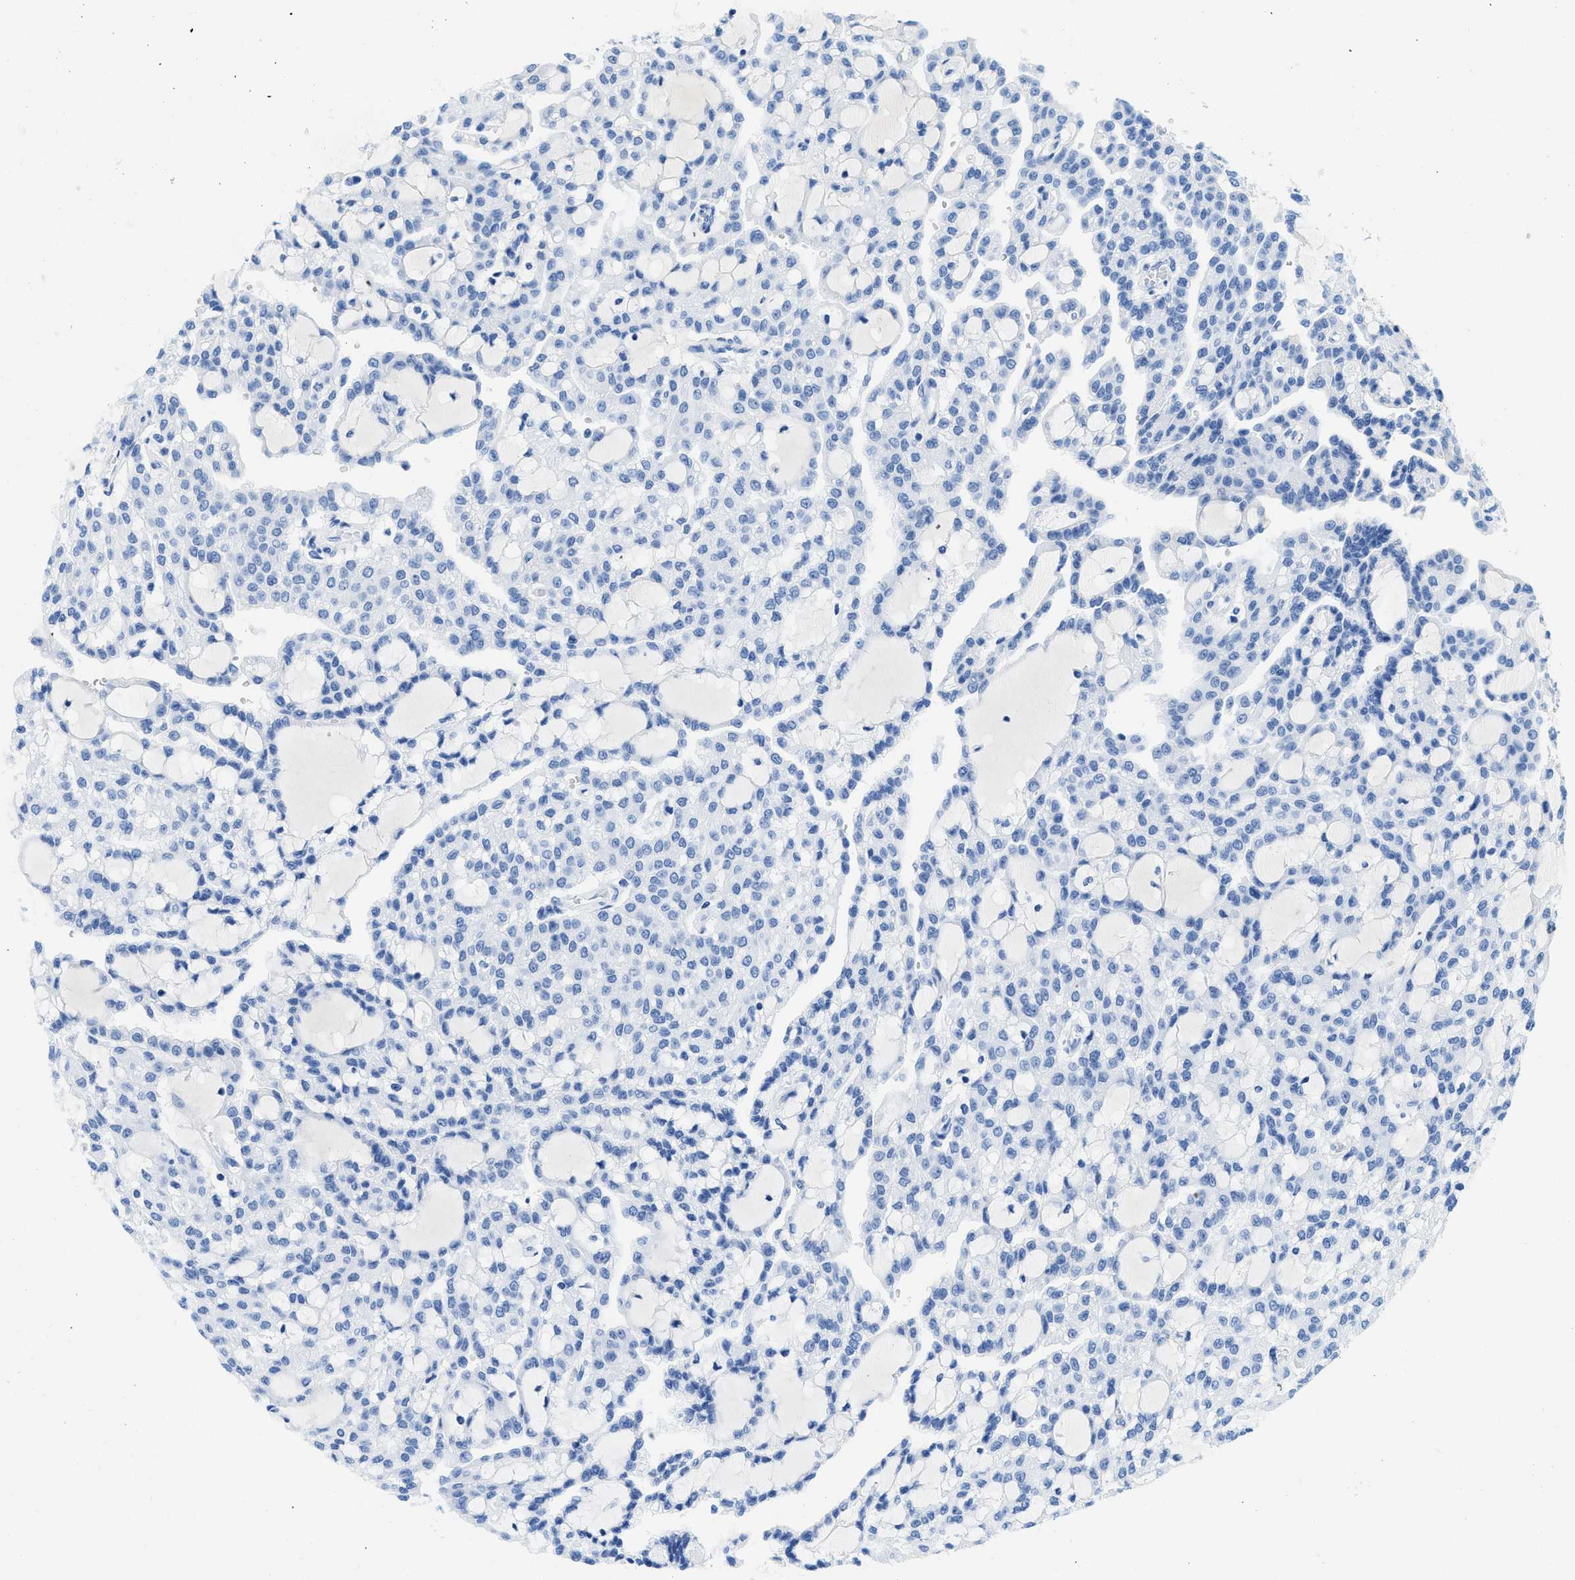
{"staining": {"intensity": "negative", "quantity": "none", "location": "none"}, "tissue": "renal cancer", "cell_type": "Tumor cells", "image_type": "cancer", "snomed": [{"axis": "morphology", "description": "Adenocarcinoma, NOS"}, {"axis": "topography", "description": "Kidney"}], "caption": "IHC photomicrograph of human renal cancer (adenocarcinoma) stained for a protein (brown), which shows no staining in tumor cells.", "gene": "COL3A1", "patient": {"sex": "male", "age": 63}}